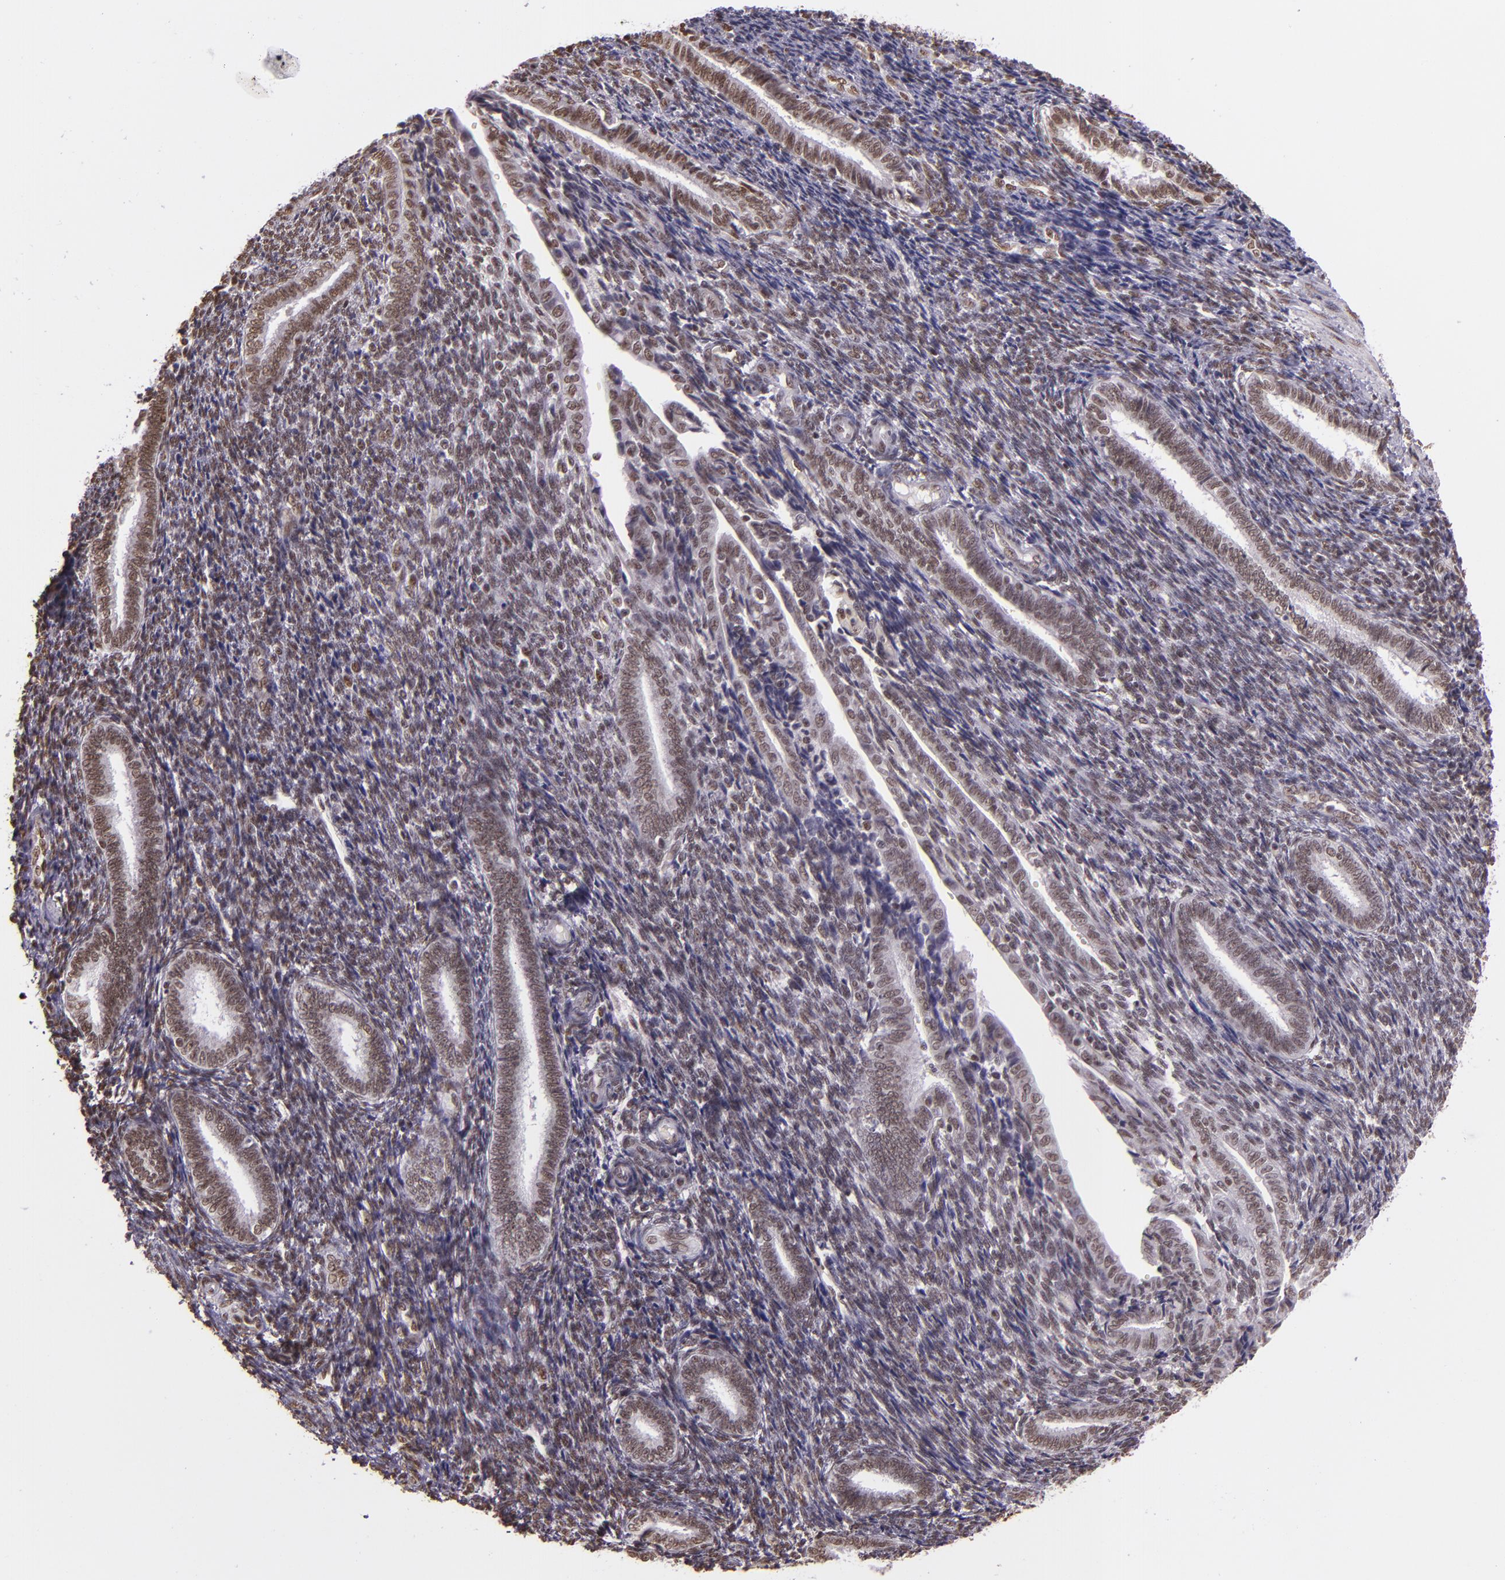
{"staining": {"intensity": "moderate", "quantity": ">75%", "location": "nuclear"}, "tissue": "endometrium", "cell_type": "Cells in endometrial stroma", "image_type": "normal", "snomed": [{"axis": "morphology", "description": "Normal tissue, NOS"}, {"axis": "topography", "description": "Endometrium"}], "caption": "The photomicrograph reveals immunohistochemical staining of unremarkable endometrium. There is moderate nuclear expression is appreciated in approximately >75% of cells in endometrial stroma.", "gene": "USF1", "patient": {"sex": "female", "age": 27}}